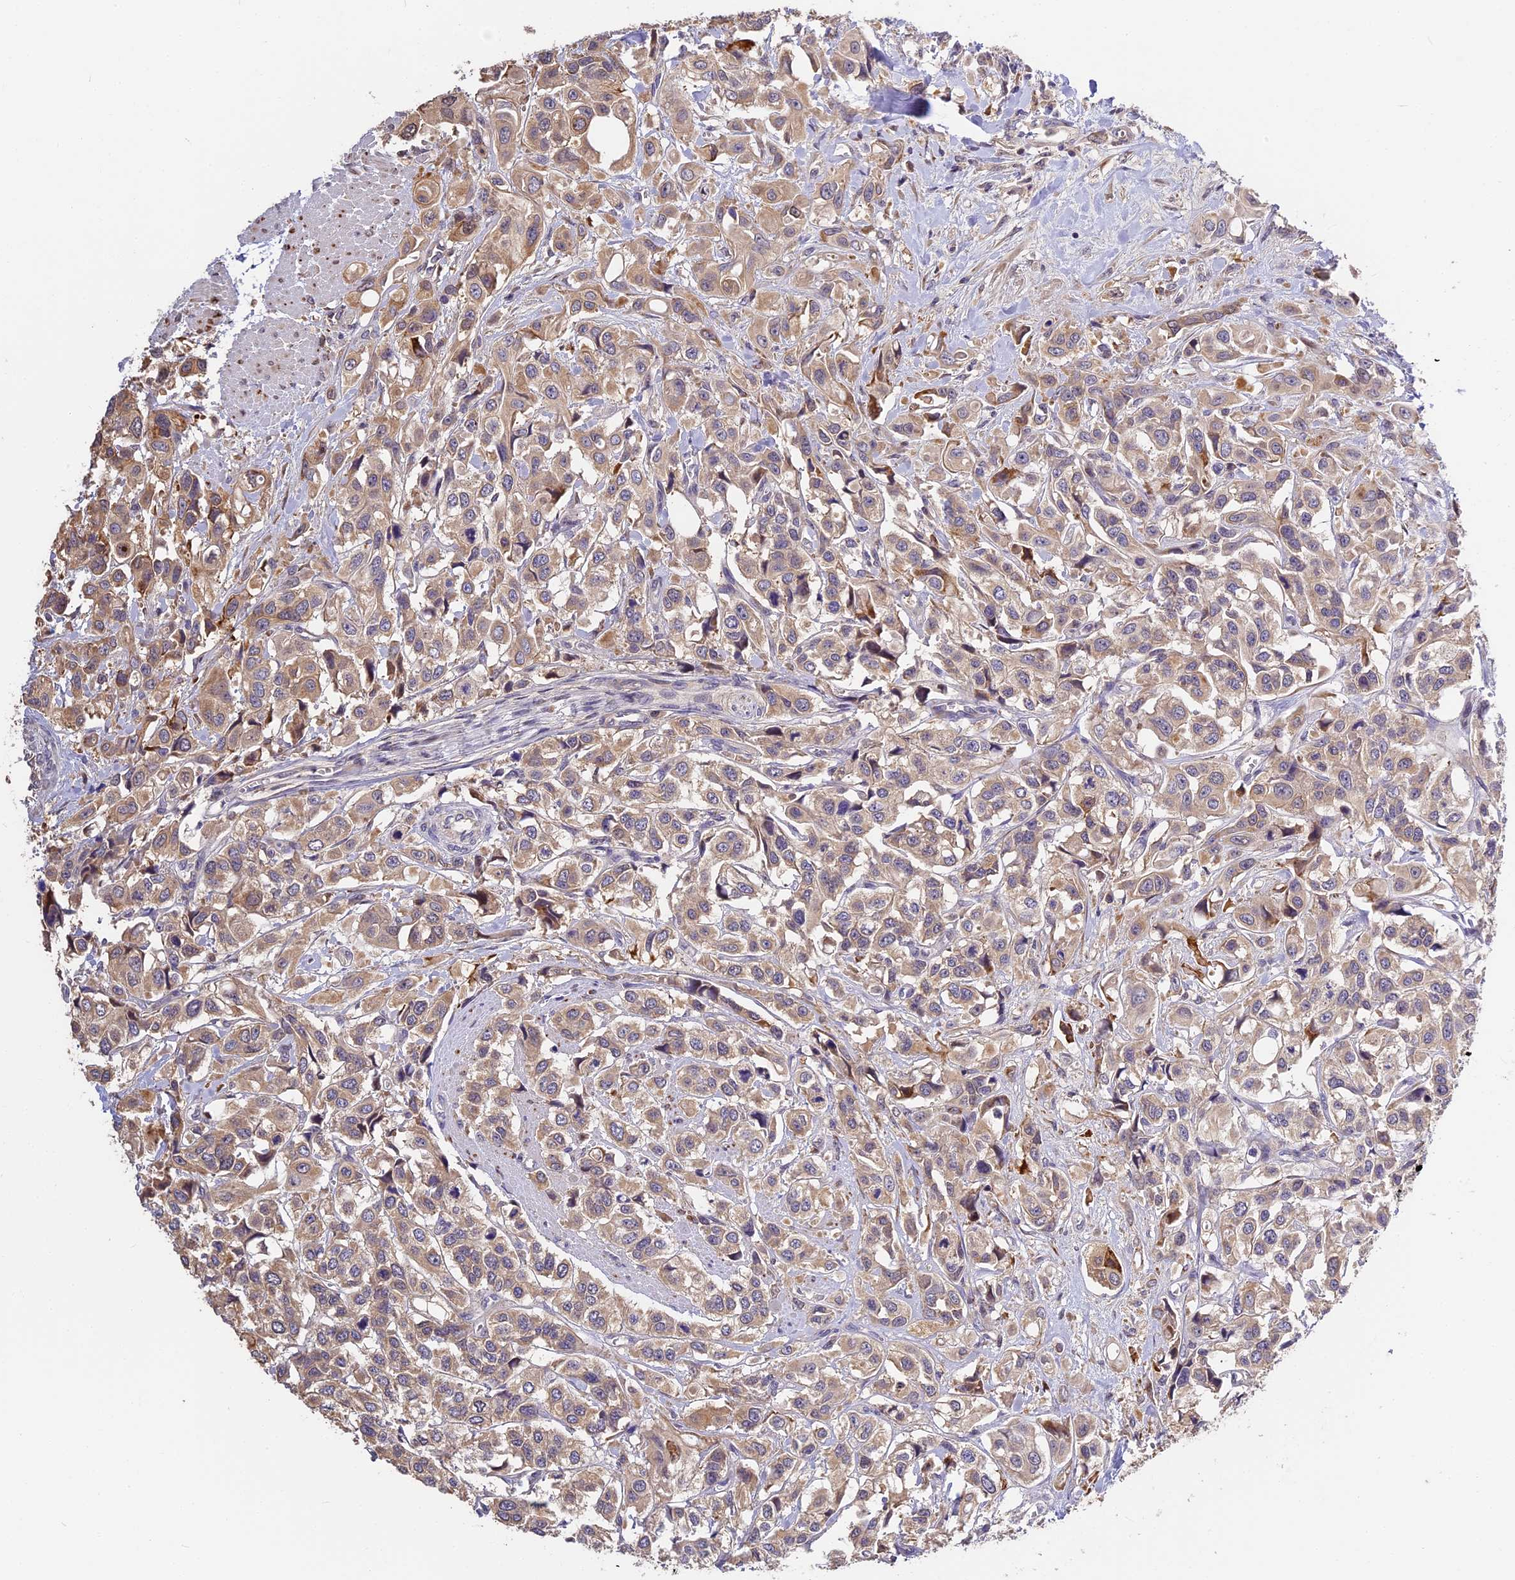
{"staining": {"intensity": "moderate", "quantity": "25%-75%", "location": "cytoplasmic/membranous"}, "tissue": "urothelial cancer", "cell_type": "Tumor cells", "image_type": "cancer", "snomed": [{"axis": "morphology", "description": "Urothelial carcinoma, High grade"}, {"axis": "topography", "description": "Urinary bladder"}], "caption": "Protein staining exhibits moderate cytoplasmic/membranous positivity in about 25%-75% of tumor cells in urothelial cancer. (brown staining indicates protein expression, while blue staining denotes nuclei).", "gene": "BSCL2", "patient": {"sex": "male", "age": 67}}